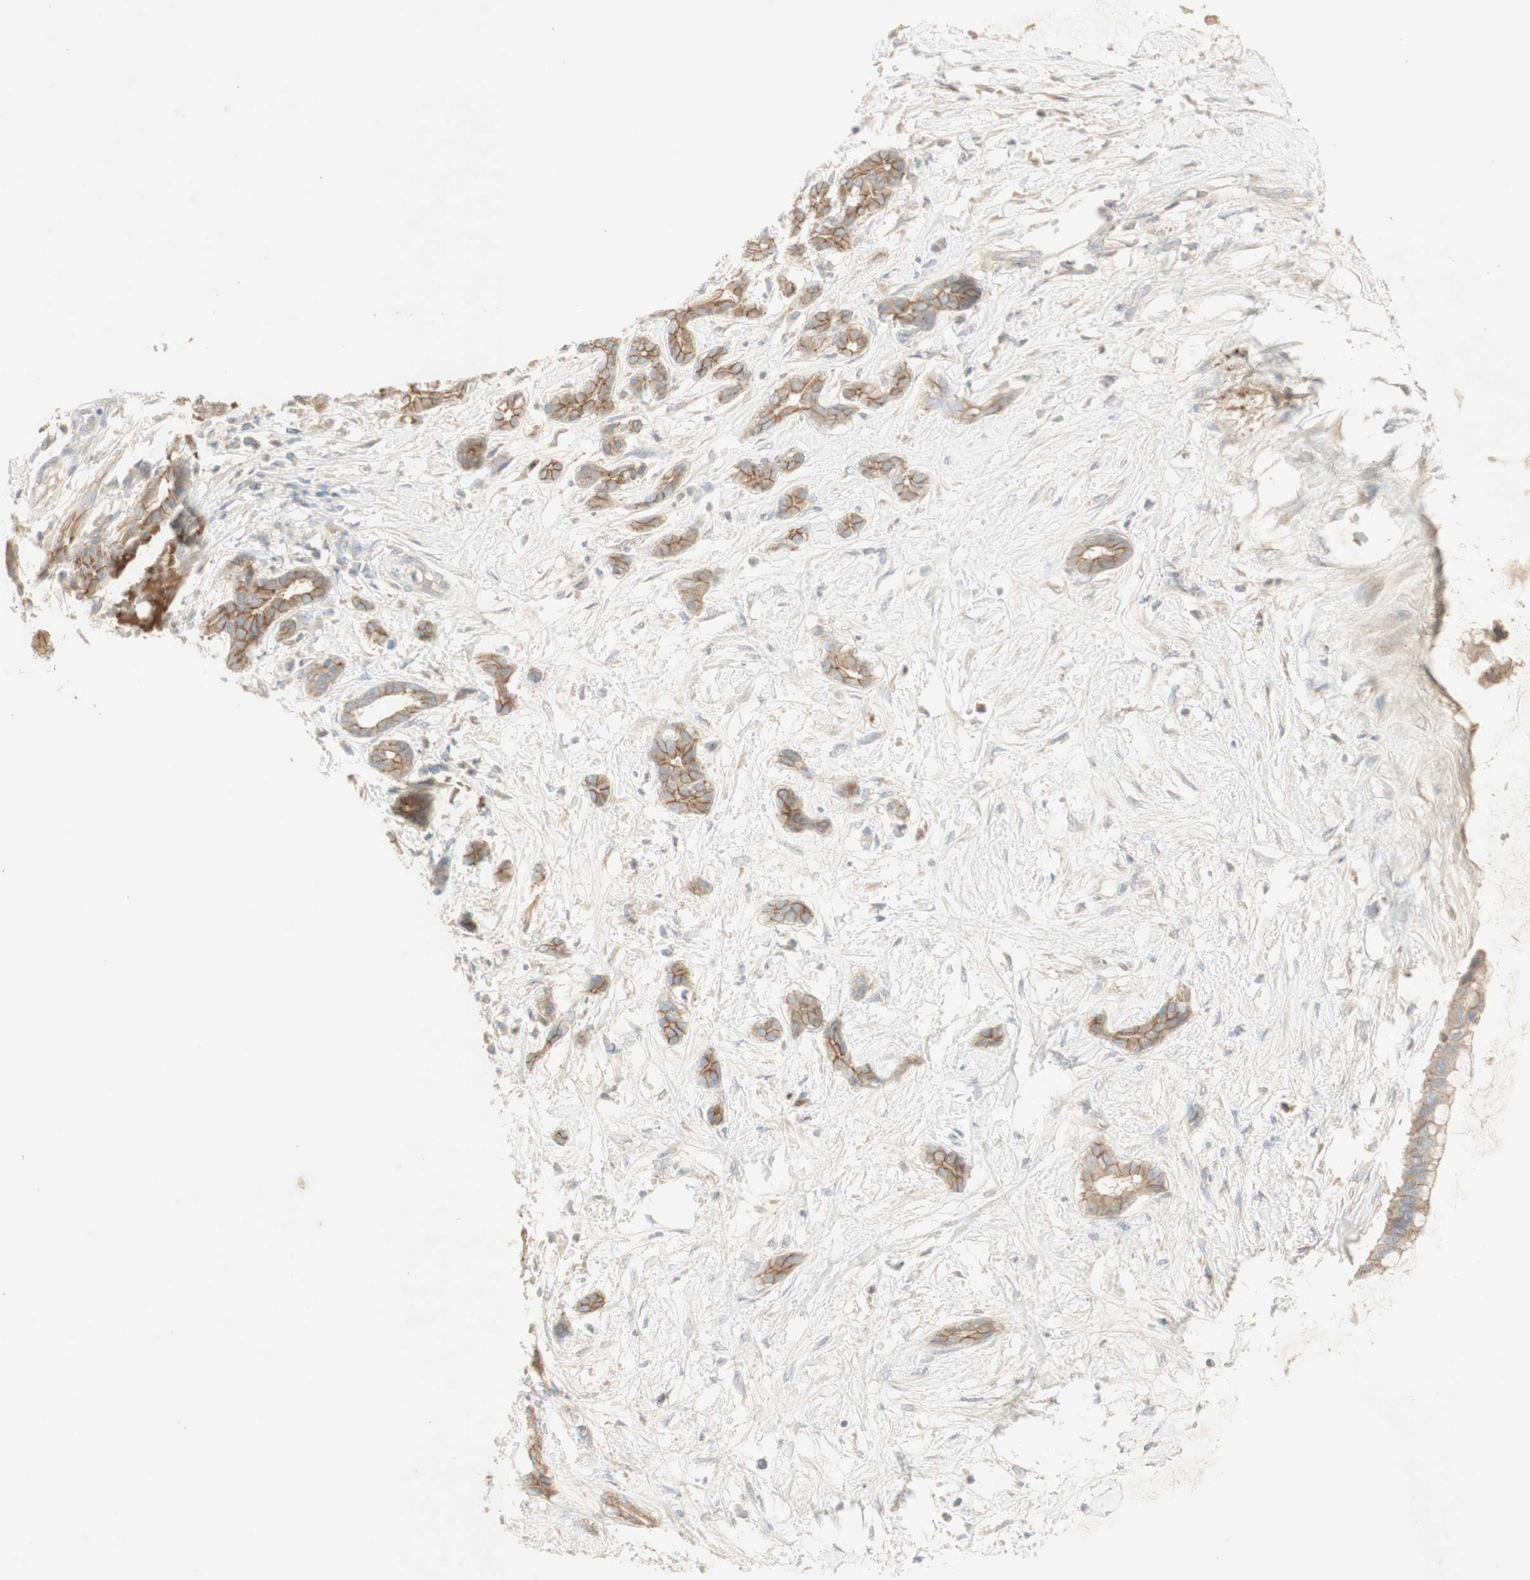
{"staining": {"intensity": "moderate", "quantity": ">75%", "location": "cytoplasmic/membranous"}, "tissue": "pancreatic cancer", "cell_type": "Tumor cells", "image_type": "cancer", "snomed": [{"axis": "morphology", "description": "Adenocarcinoma, NOS"}, {"axis": "topography", "description": "Pancreas"}], "caption": "Protein expression analysis of pancreatic adenocarcinoma exhibits moderate cytoplasmic/membranous expression in approximately >75% of tumor cells.", "gene": "PTGER4", "patient": {"sex": "male", "age": 41}}